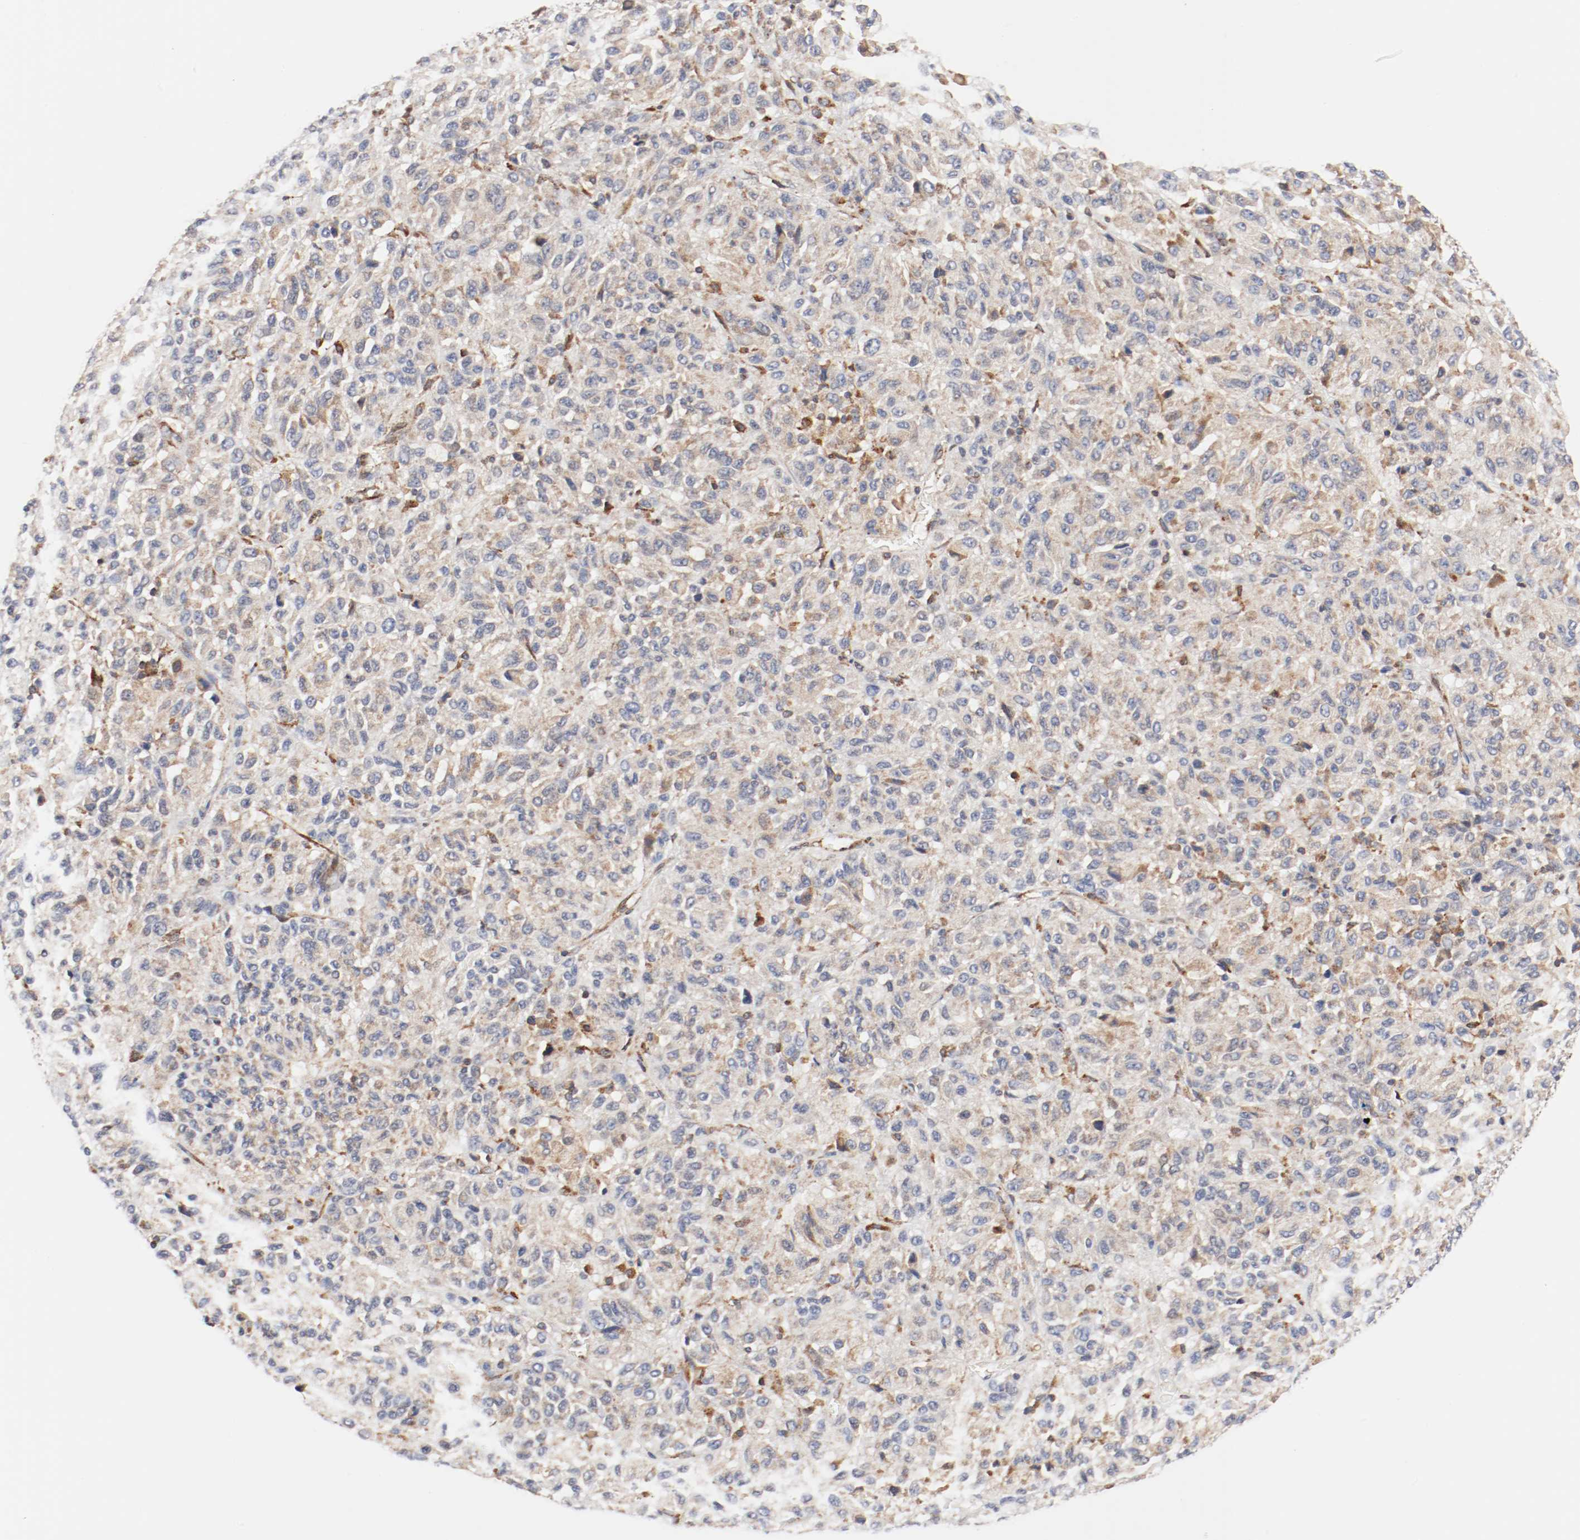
{"staining": {"intensity": "moderate", "quantity": ">75%", "location": "cytoplasmic/membranous"}, "tissue": "melanoma", "cell_type": "Tumor cells", "image_type": "cancer", "snomed": [{"axis": "morphology", "description": "Malignant melanoma, Metastatic site"}, {"axis": "topography", "description": "Lung"}], "caption": "Immunohistochemical staining of human melanoma demonstrates moderate cytoplasmic/membranous protein positivity in approximately >75% of tumor cells. The protein of interest is shown in brown color, while the nuclei are stained blue.", "gene": "PDPK1", "patient": {"sex": "male", "age": 64}}